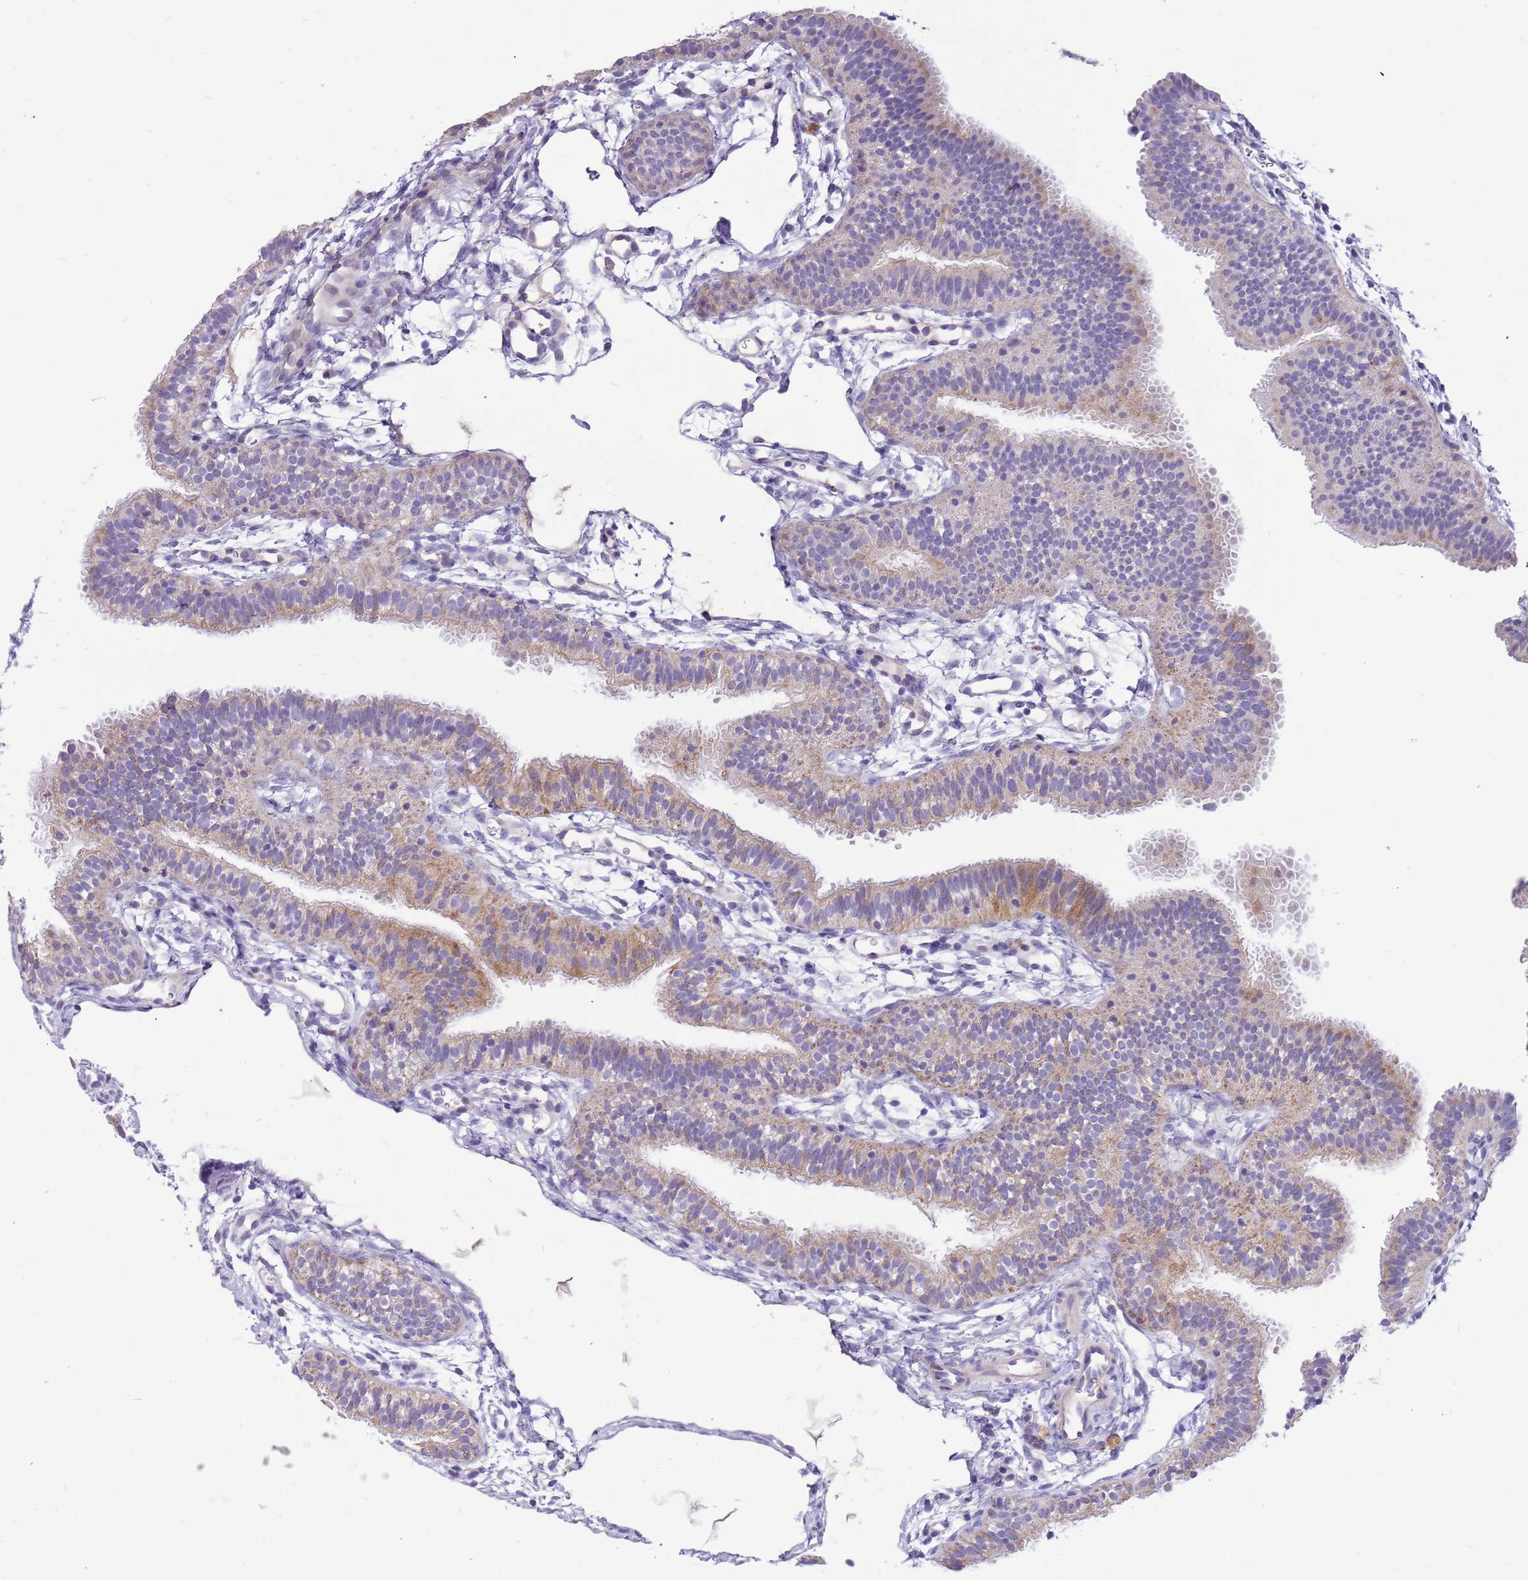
{"staining": {"intensity": "moderate", "quantity": "25%-75%", "location": "cytoplasmic/membranous"}, "tissue": "fallopian tube", "cell_type": "Glandular cells", "image_type": "normal", "snomed": [{"axis": "morphology", "description": "Normal tissue, NOS"}, {"axis": "topography", "description": "Fallopian tube"}], "caption": "Immunohistochemistry (IHC) histopathology image of unremarkable fallopian tube: human fallopian tube stained using IHC displays medium levels of moderate protein expression localized specifically in the cytoplasmic/membranous of glandular cells, appearing as a cytoplasmic/membranous brown color.", "gene": "COX17", "patient": {"sex": "female", "age": 35}}